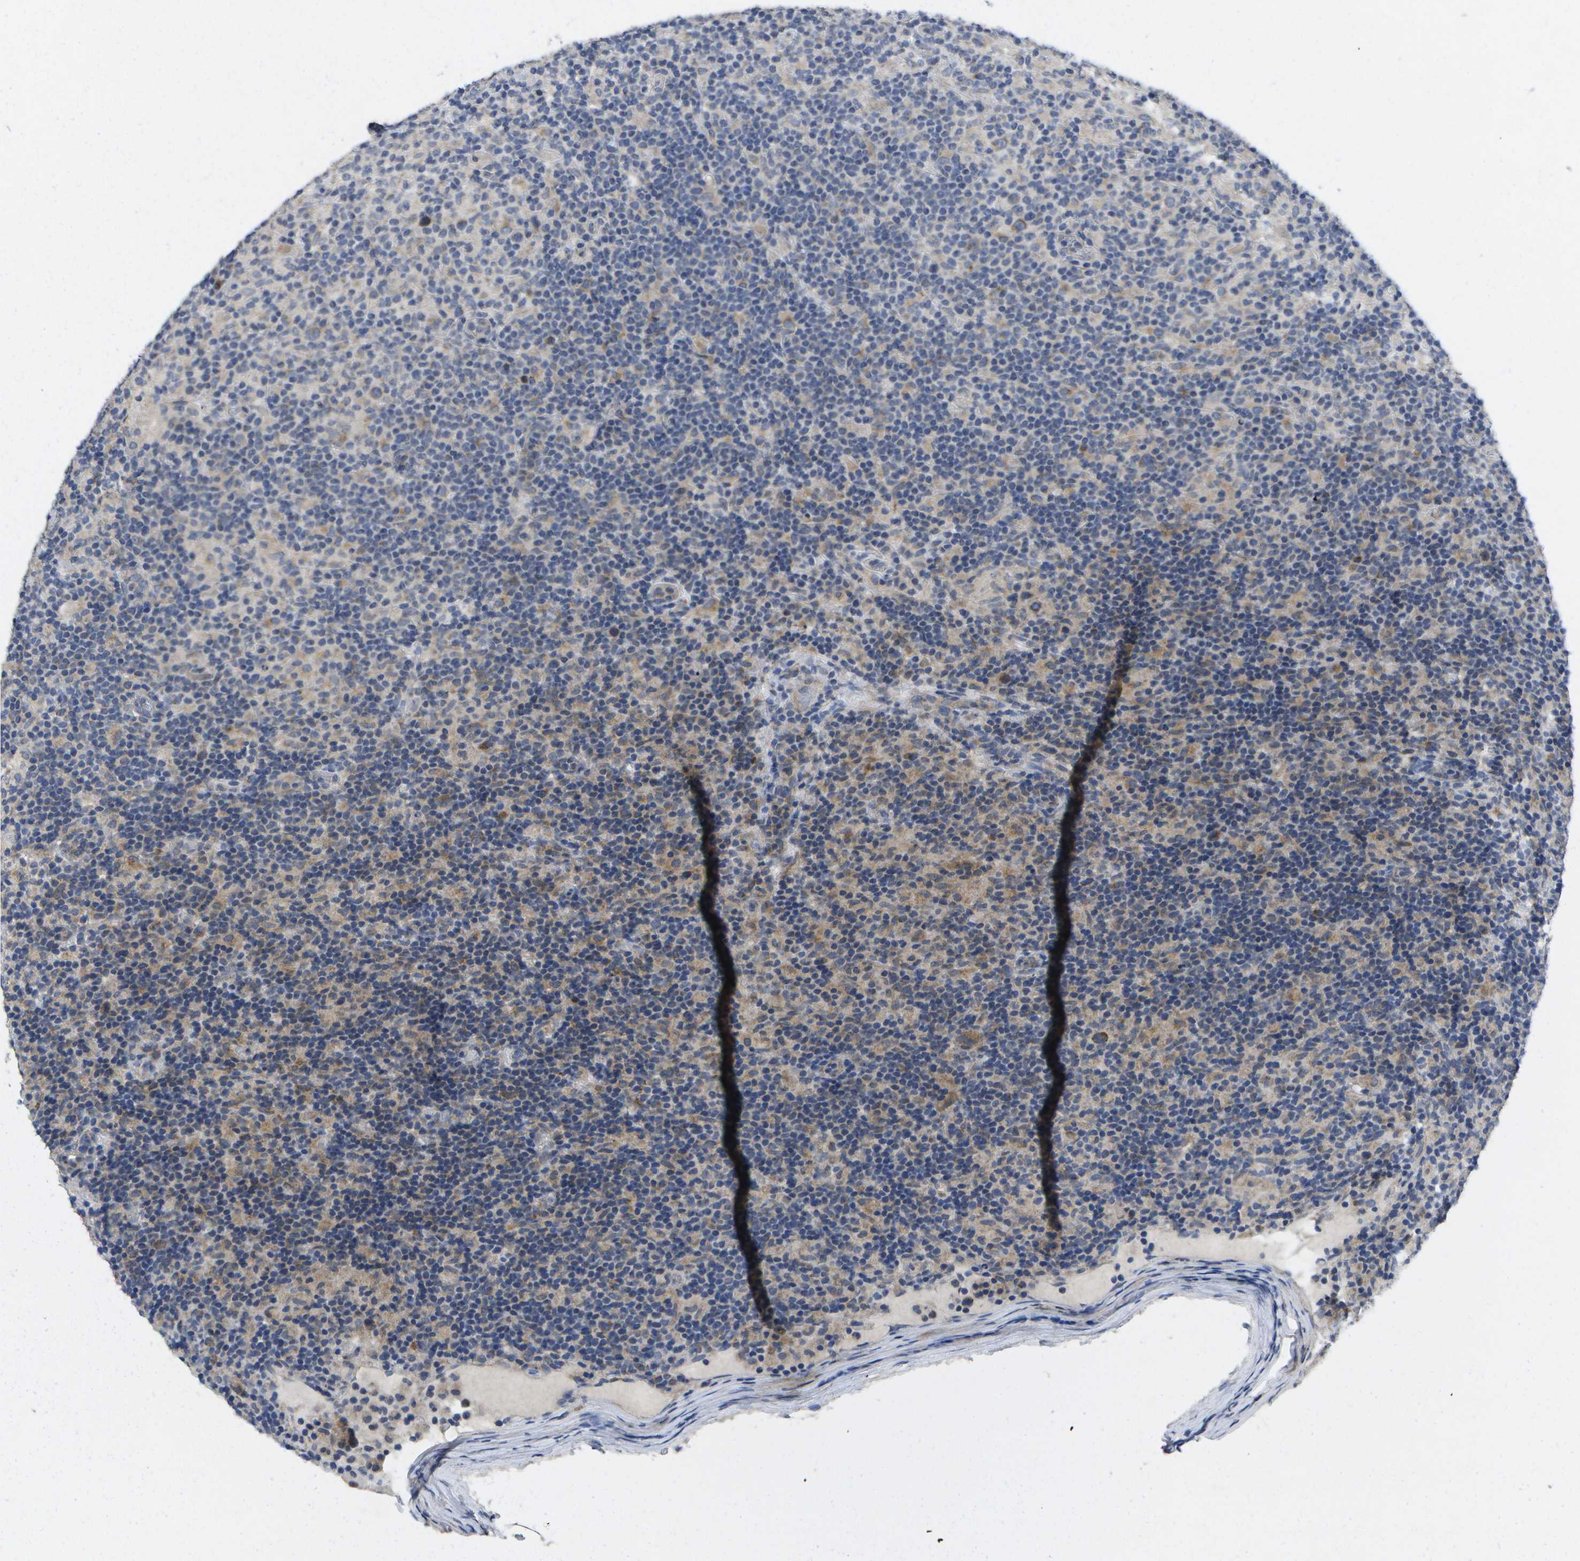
{"staining": {"intensity": "moderate", "quantity": "25%-75%", "location": "cytoplasmic/membranous"}, "tissue": "lymphoma", "cell_type": "Tumor cells", "image_type": "cancer", "snomed": [{"axis": "morphology", "description": "Hodgkin's disease, NOS"}, {"axis": "topography", "description": "Lymph node"}], "caption": "The image exhibits a brown stain indicating the presence of a protein in the cytoplasmic/membranous of tumor cells in Hodgkin's disease.", "gene": "KDELR1", "patient": {"sex": "male", "age": 70}}